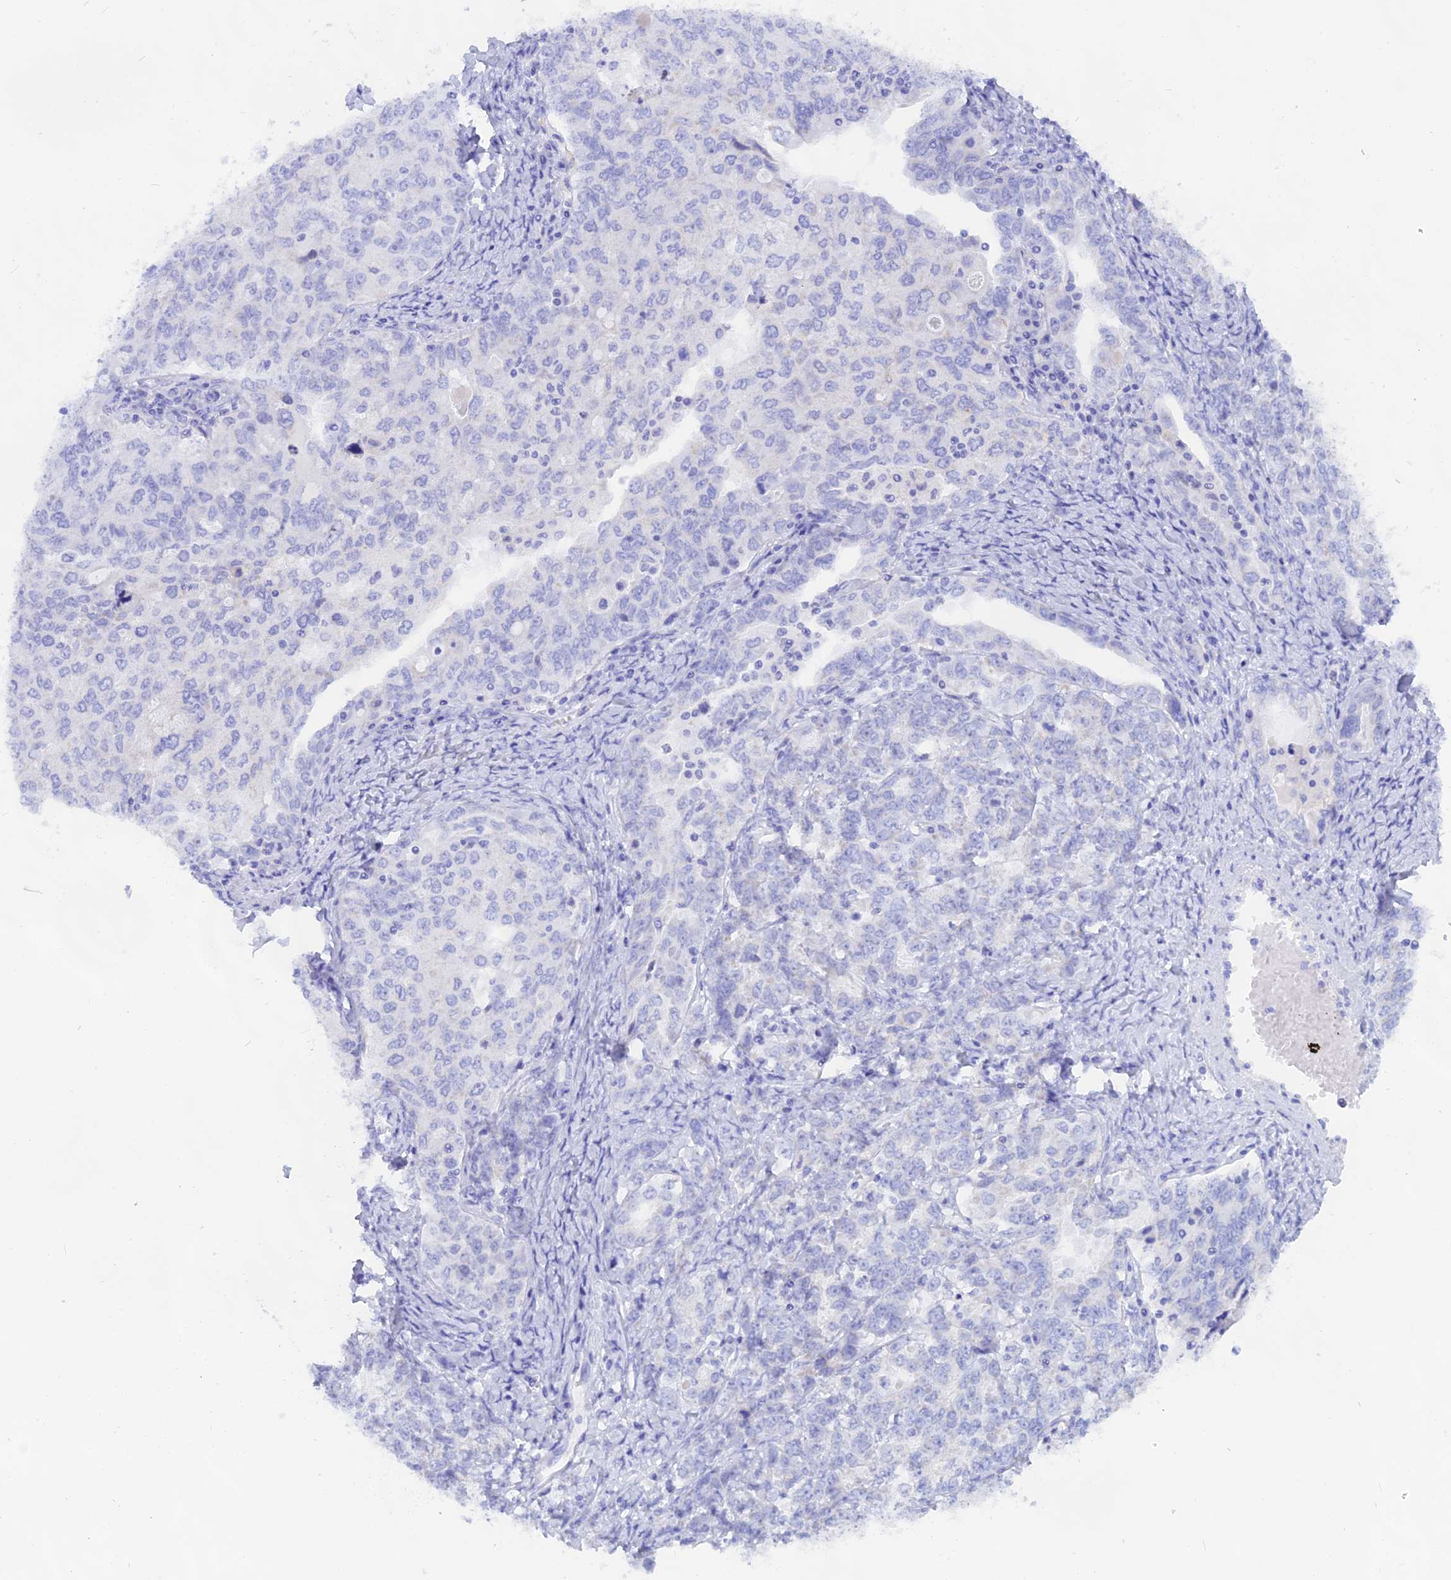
{"staining": {"intensity": "negative", "quantity": "none", "location": "none"}, "tissue": "ovarian cancer", "cell_type": "Tumor cells", "image_type": "cancer", "snomed": [{"axis": "morphology", "description": "Carcinoma, endometroid"}, {"axis": "topography", "description": "Ovary"}], "caption": "There is no significant positivity in tumor cells of ovarian cancer.", "gene": "ISCA1", "patient": {"sex": "female", "age": 62}}